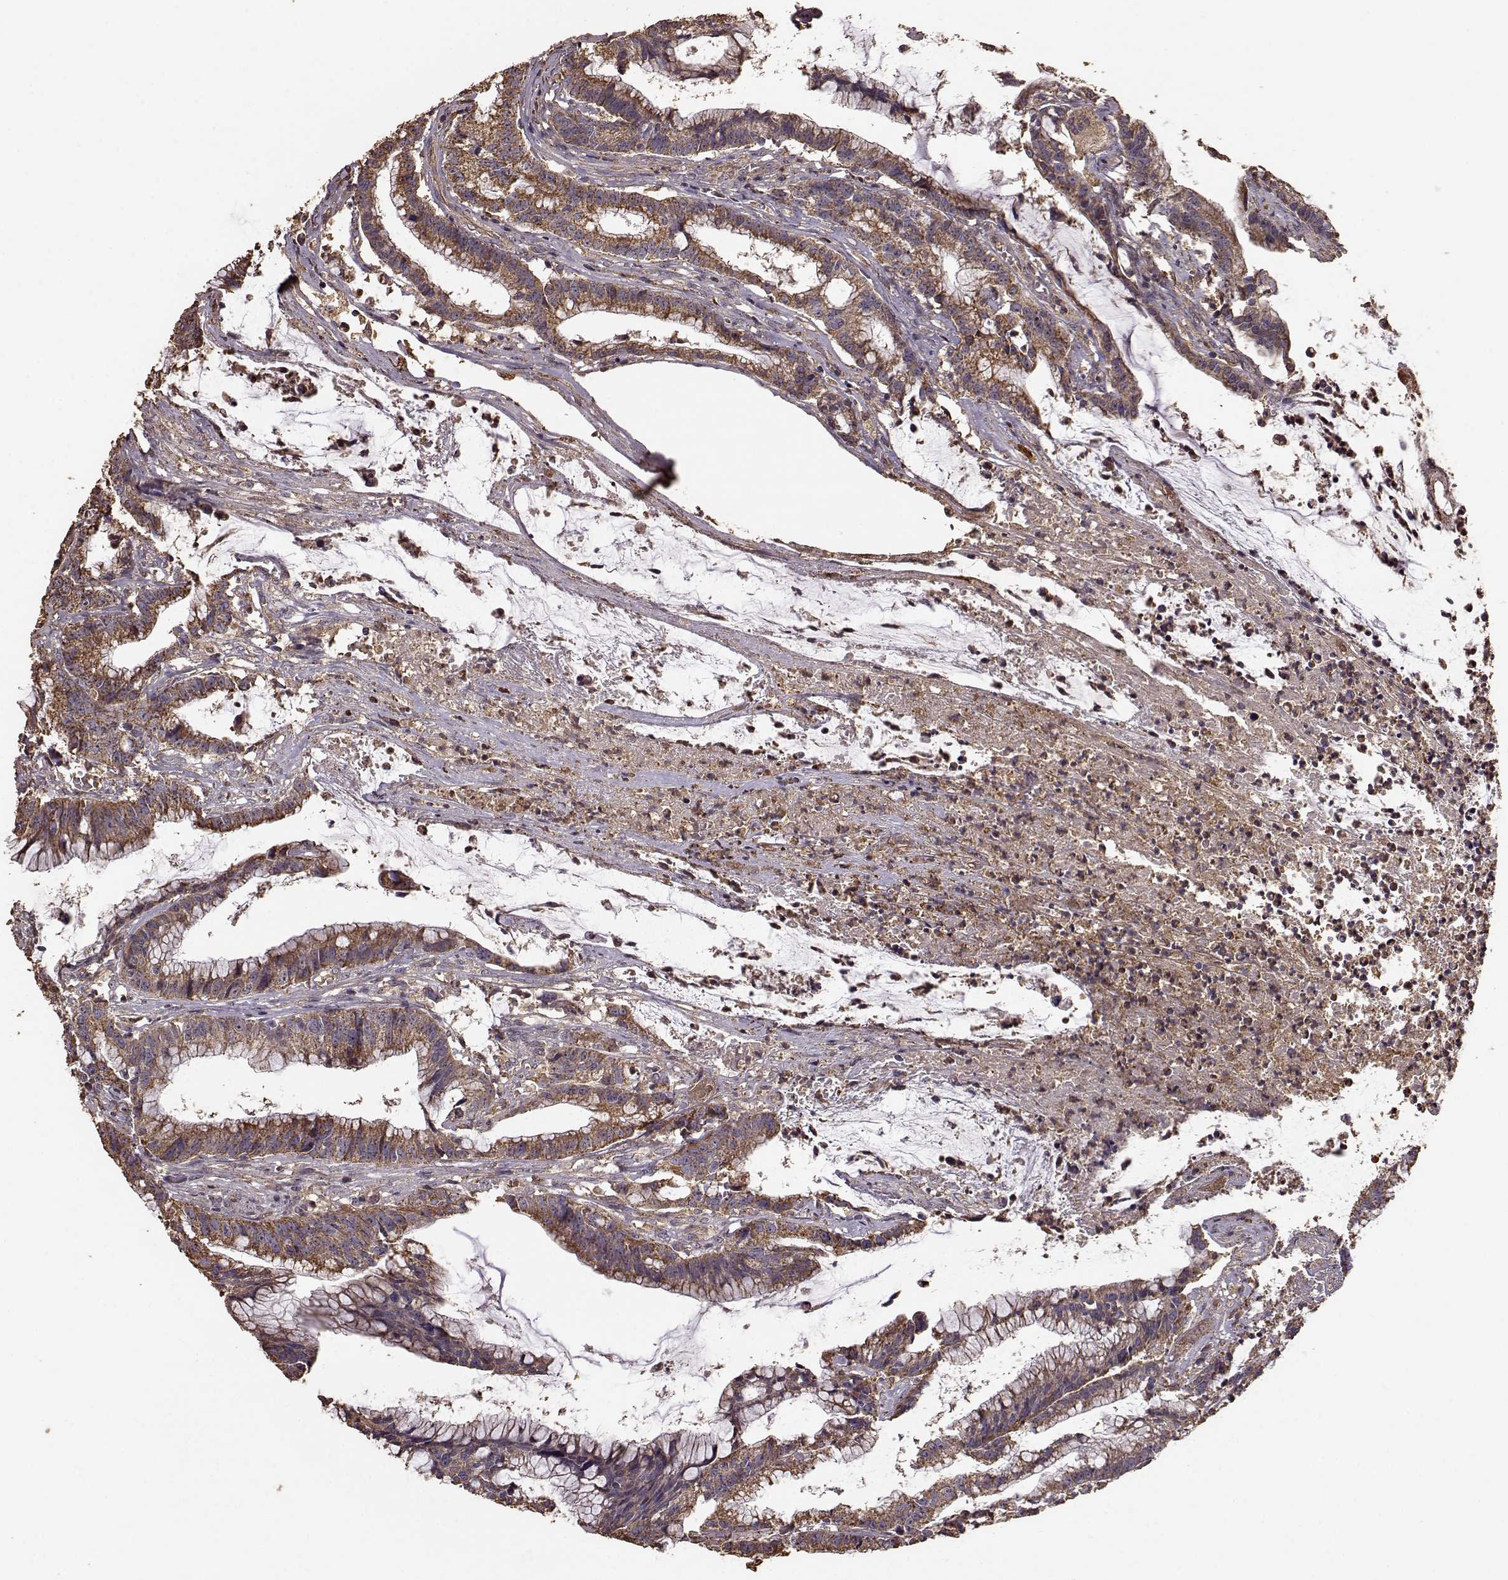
{"staining": {"intensity": "moderate", "quantity": ">75%", "location": "cytoplasmic/membranous"}, "tissue": "colorectal cancer", "cell_type": "Tumor cells", "image_type": "cancer", "snomed": [{"axis": "morphology", "description": "Adenocarcinoma, NOS"}, {"axis": "topography", "description": "Colon"}], "caption": "An IHC photomicrograph of tumor tissue is shown. Protein staining in brown labels moderate cytoplasmic/membranous positivity in colorectal cancer within tumor cells. (Stains: DAB in brown, nuclei in blue, Microscopy: brightfield microscopy at high magnification).", "gene": "PTGES2", "patient": {"sex": "female", "age": 78}}